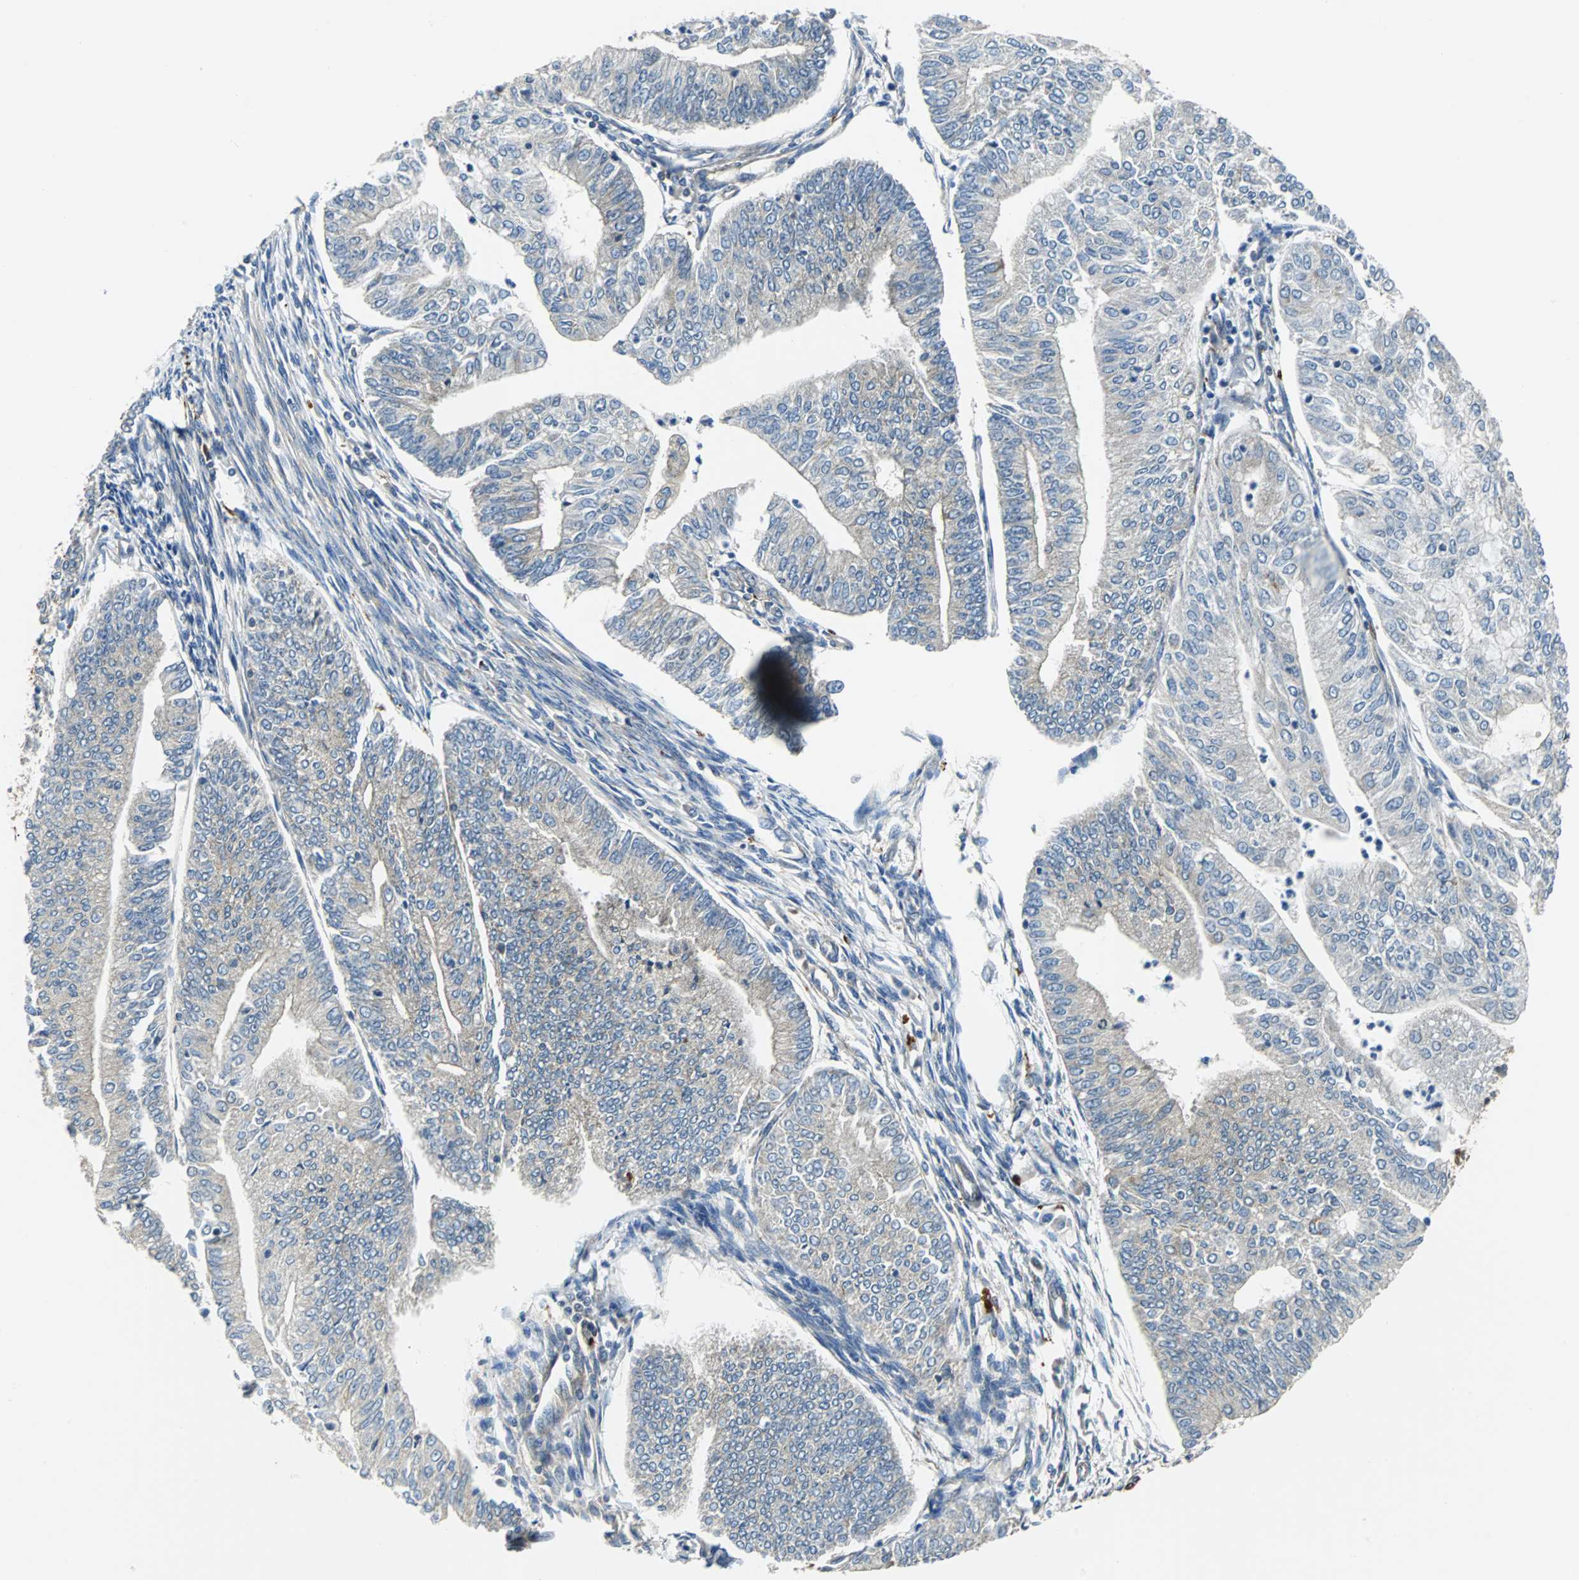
{"staining": {"intensity": "weak", "quantity": "25%-75%", "location": "cytoplasmic/membranous"}, "tissue": "endometrial cancer", "cell_type": "Tumor cells", "image_type": "cancer", "snomed": [{"axis": "morphology", "description": "Adenocarcinoma, NOS"}, {"axis": "topography", "description": "Endometrium"}], "caption": "Endometrial adenocarcinoma was stained to show a protein in brown. There is low levels of weak cytoplasmic/membranous staining in approximately 25%-75% of tumor cells. The protein is shown in brown color, while the nuclei are stained blue.", "gene": "RELA", "patient": {"sex": "female", "age": 59}}